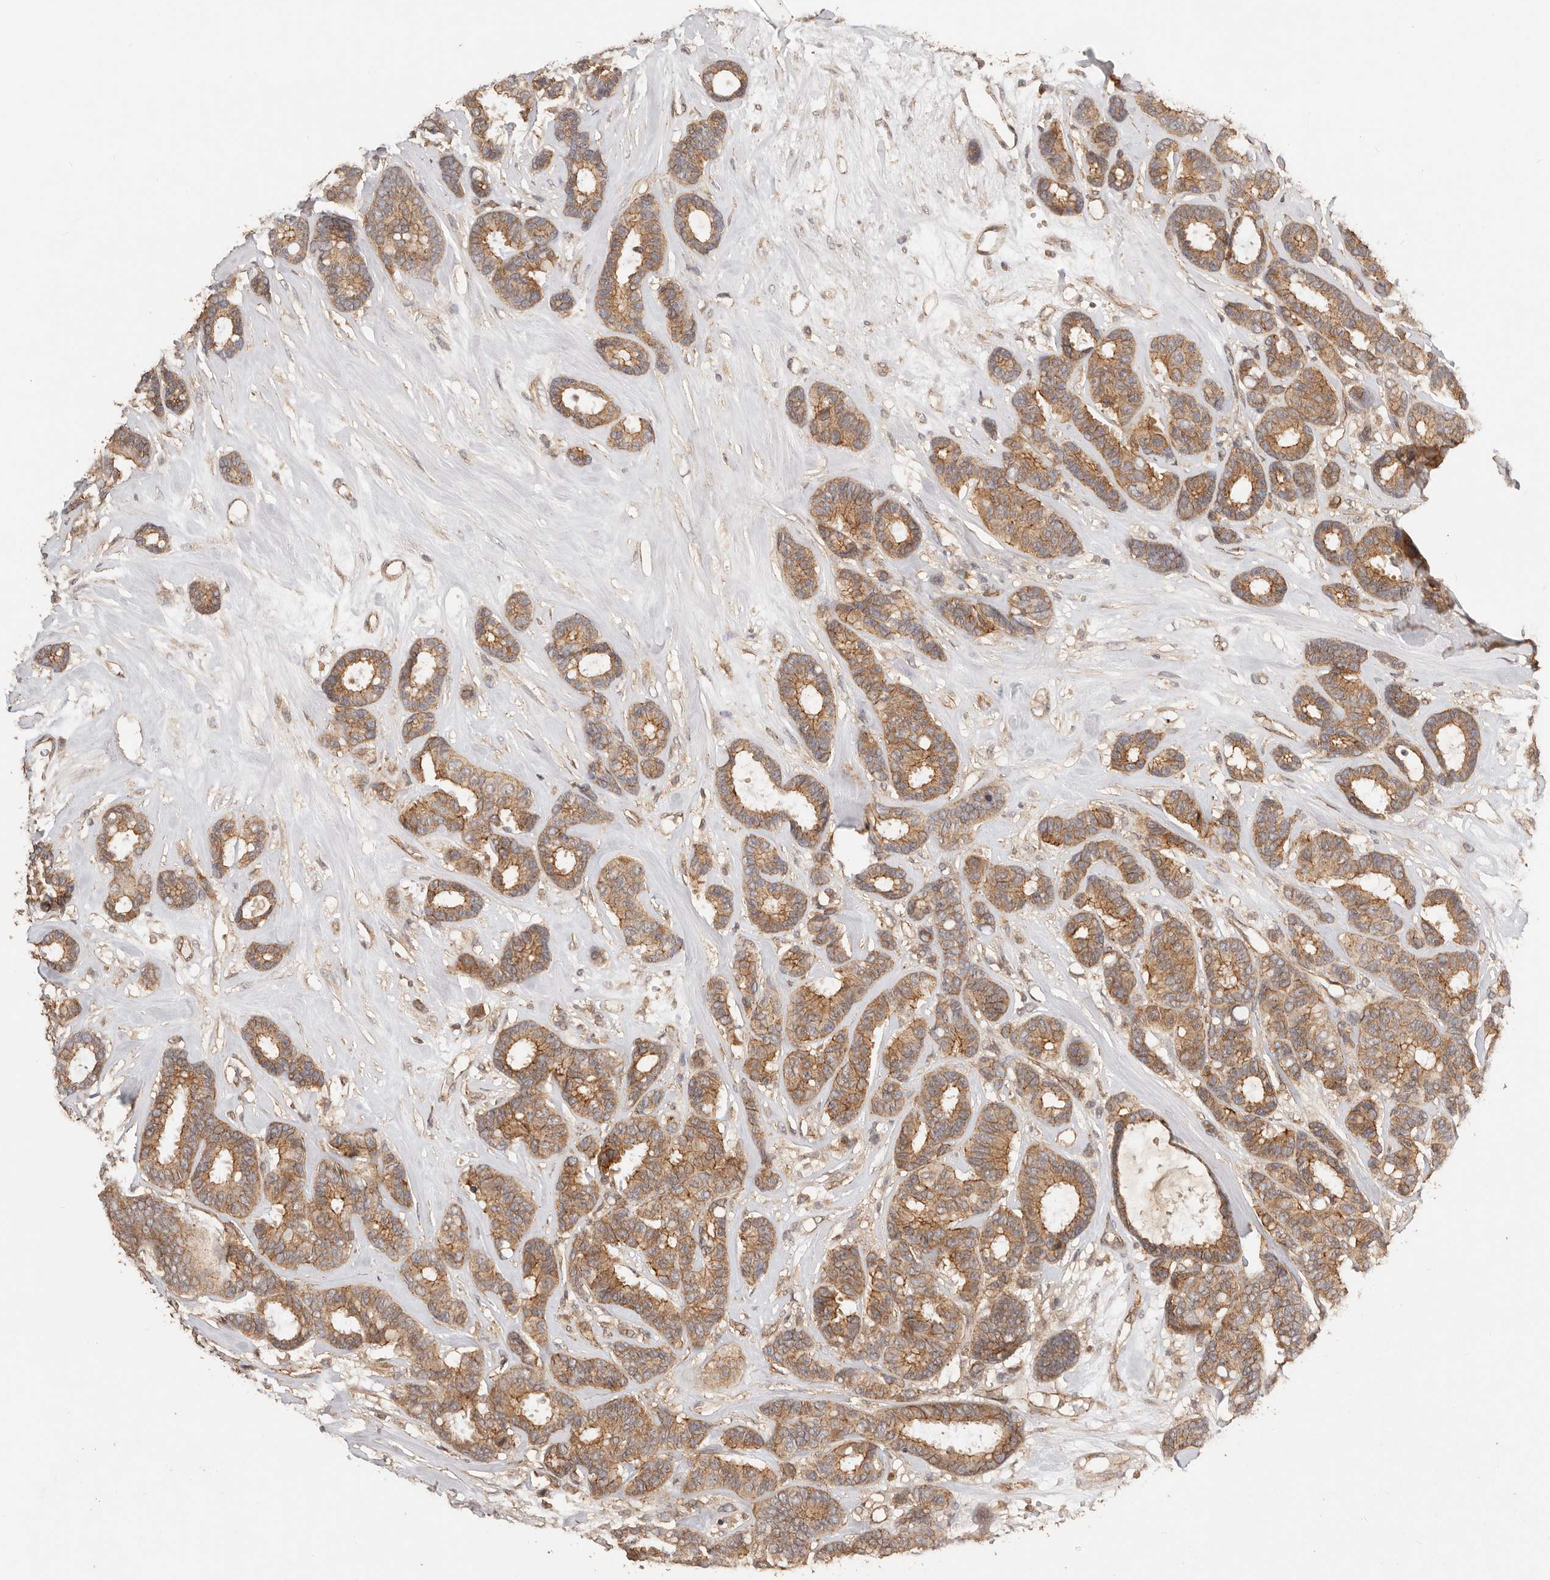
{"staining": {"intensity": "moderate", "quantity": ">75%", "location": "cytoplasmic/membranous"}, "tissue": "breast cancer", "cell_type": "Tumor cells", "image_type": "cancer", "snomed": [{"axis": "morphology", "description": "Duct carcinoma"}, {"axis": "topography", "description": "Breast"}], "caption": "Tumor cells demonstrate moderate cytoplasmic/membranous positivity in about >75% of cells in infiltrating ductal carcinoma (breast).", "gene": "AFDN", "patient": {"sex": "female", "age": 87}}